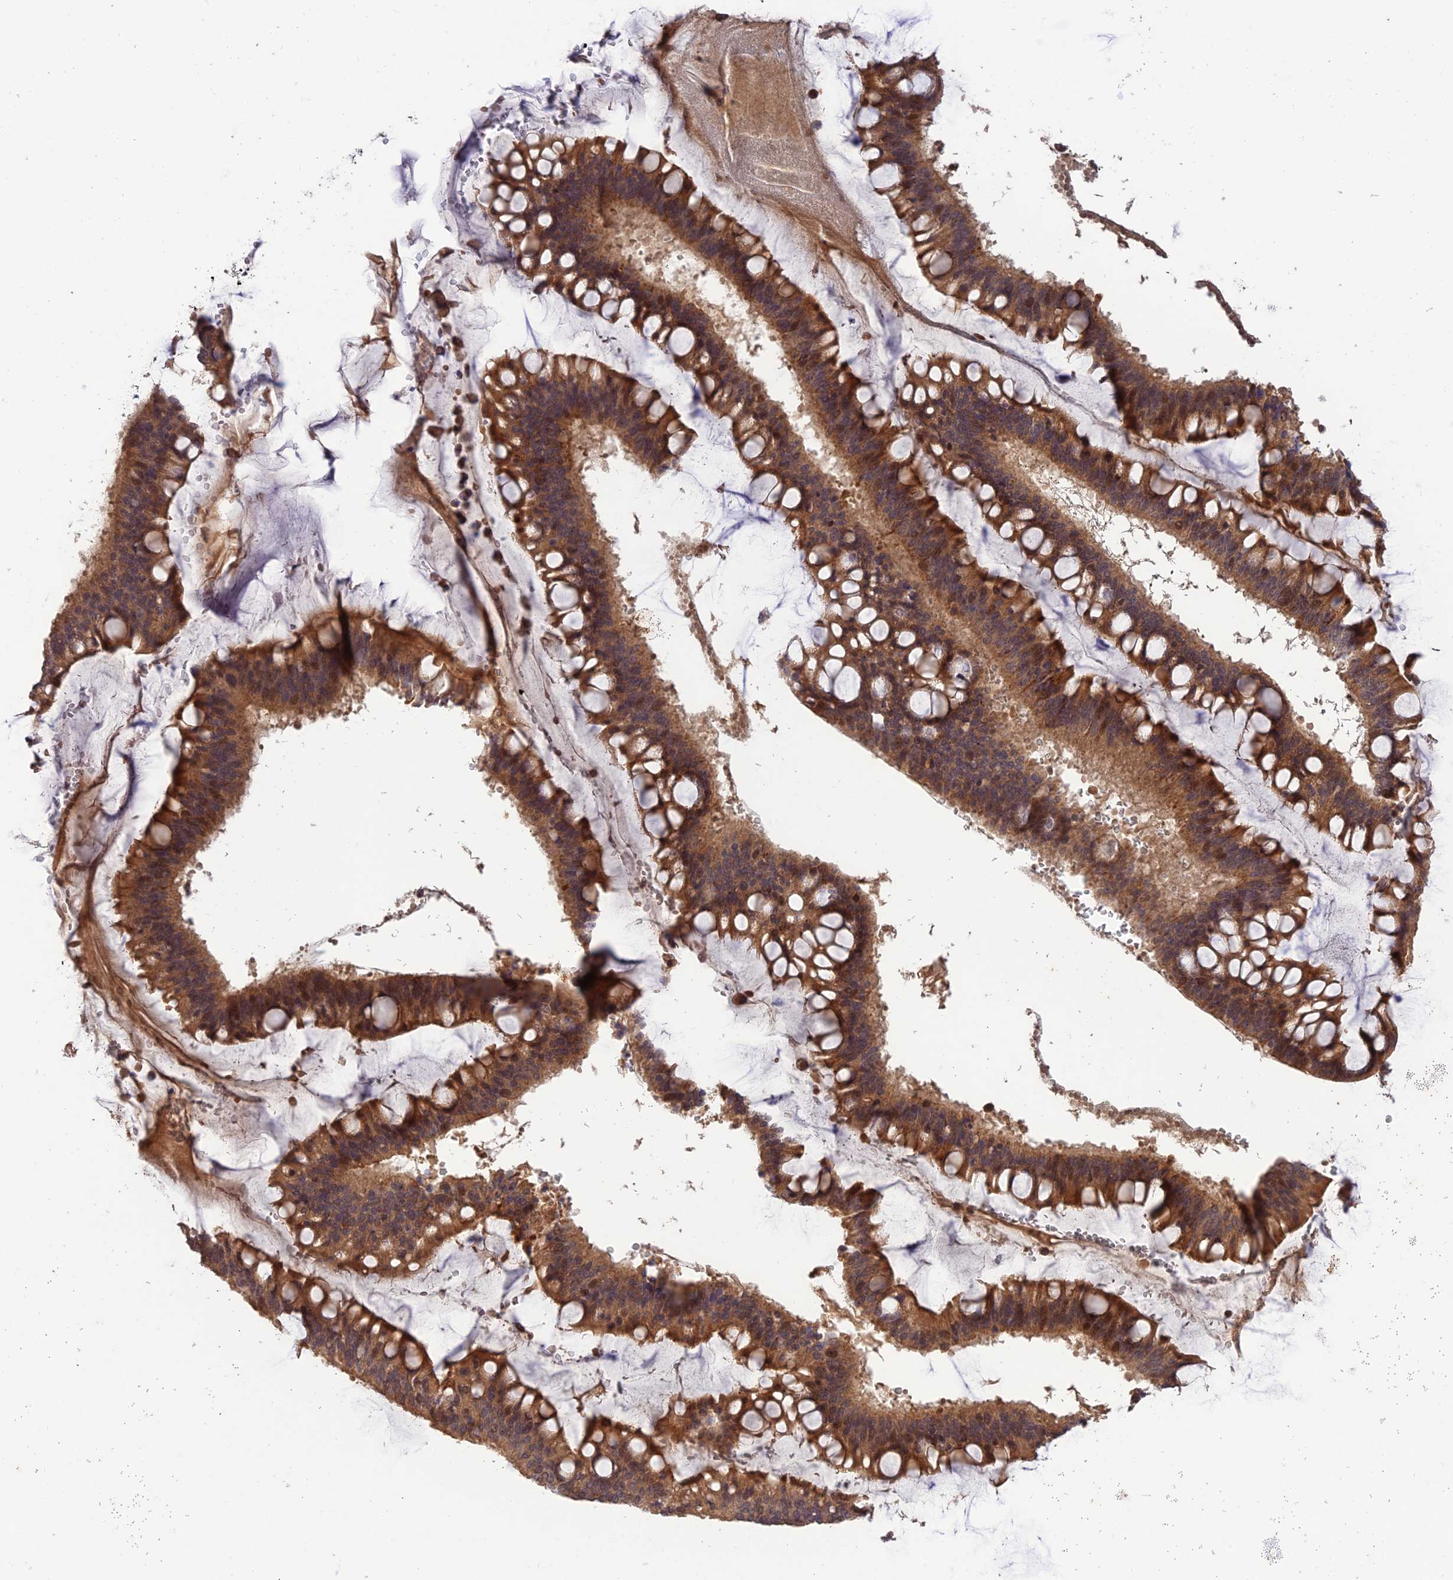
{"staining": {"intensity": "moderate", "quantity": ">75%", "location": "cytoplasmic/membranous,nuclear"}, "tissue": "ovarian cancer", "cell_type": "Tumor cells", "image_type": "cancer", "snomed": [{"axis": "morphology", "description": "Cystadenocarcinoma, mucinous, NOS"}, {"axis": "topography", "description": "Ovary"}], "caption": "This is an image of immunohistochemistry (IHC) staining of ovarian cancer (mucinous cystadenocarcinoma), which shows moderate positivity in the cytoplasmic/membranous and nuclear of tumor cells.", "gene": "REV1", "patient": {"sex": "female", "age": 73}}